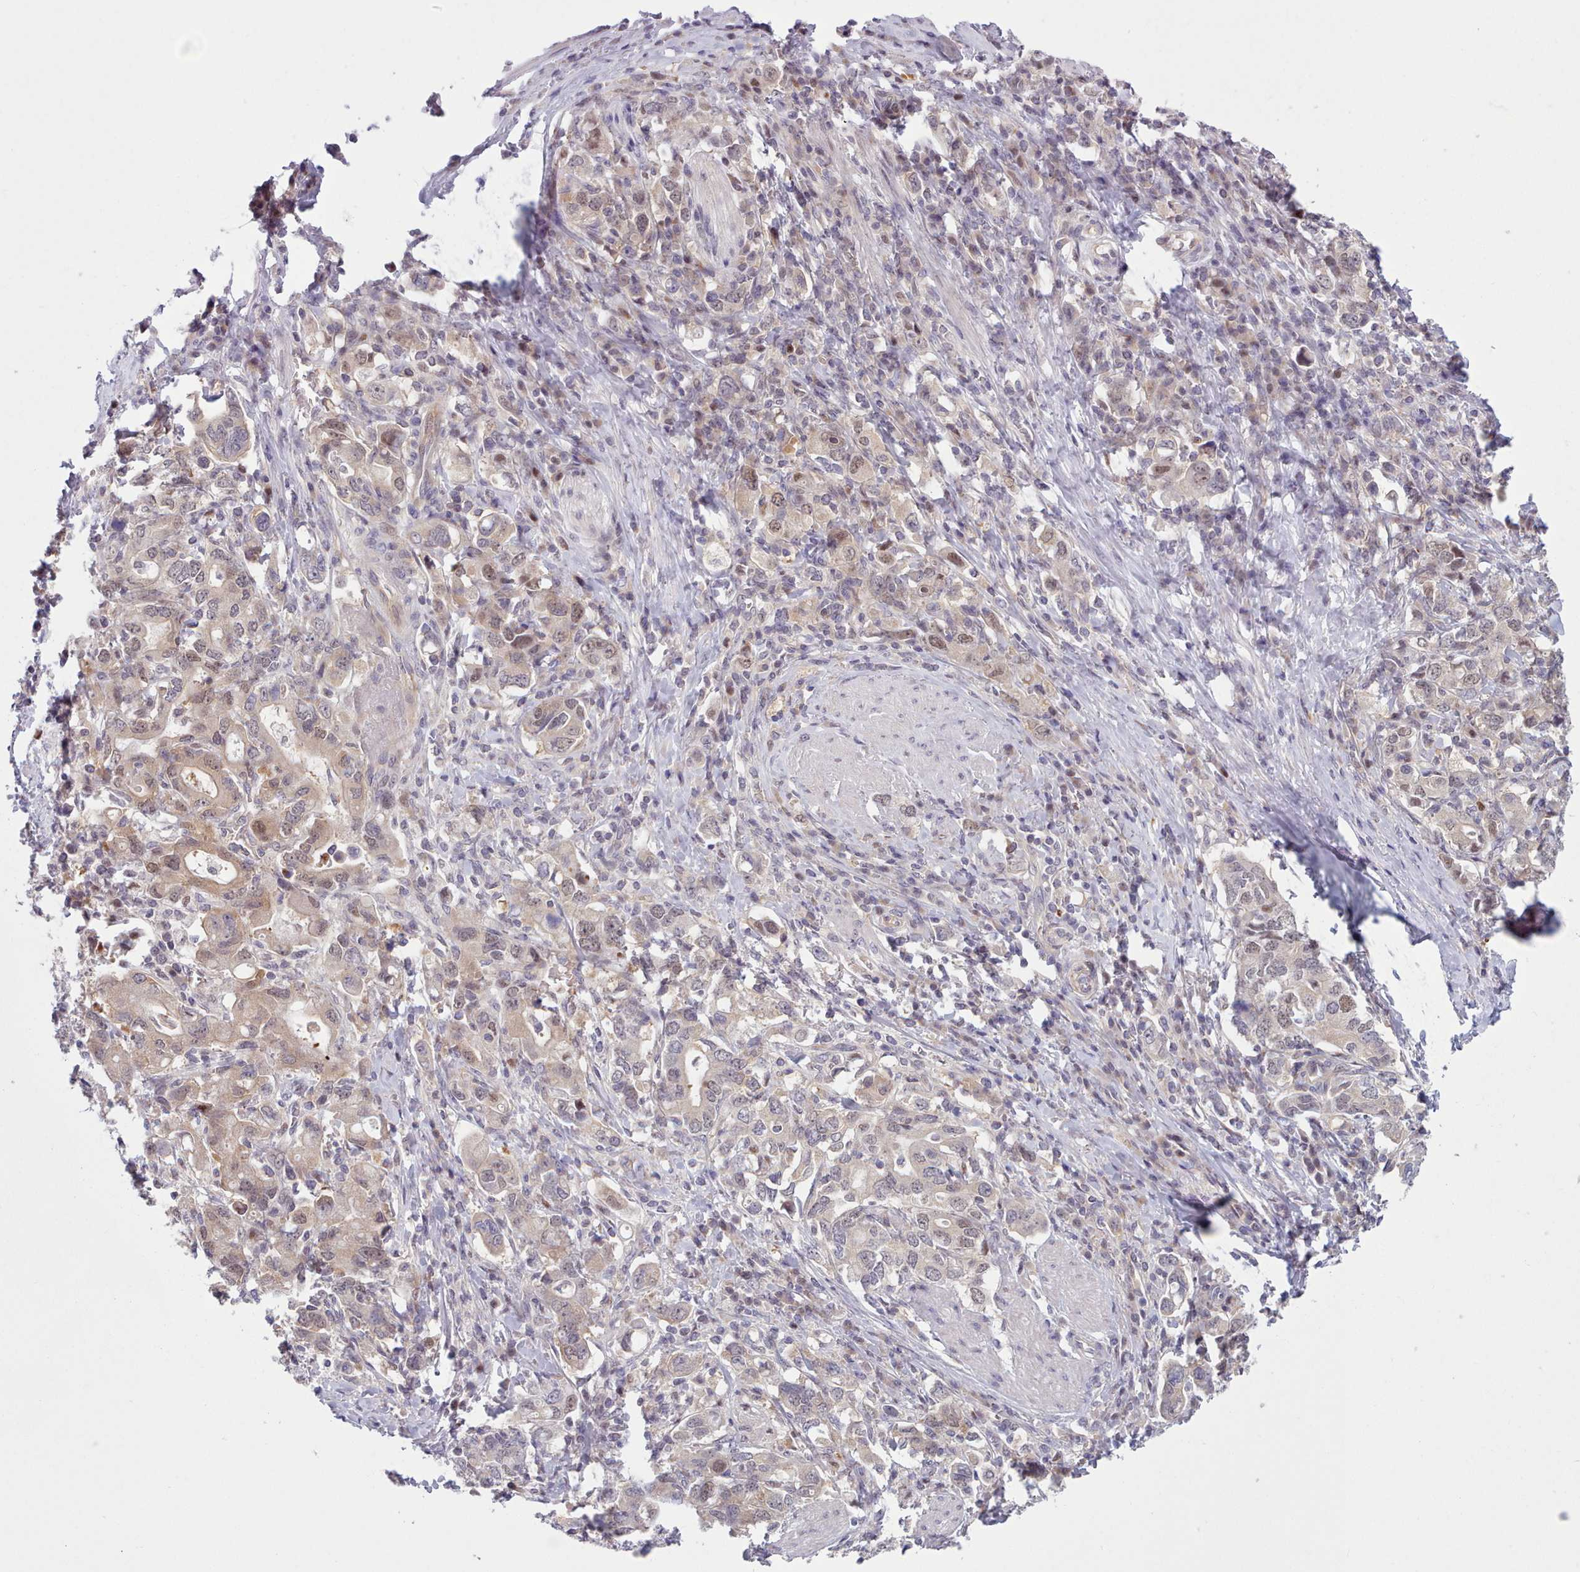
{"staining": {"intensity": "moderate", "quantity": "<25%", "location": "nuclear"}, "tissue": "stomach cancer", "cell_type": "Tumor cells", "image_type": "cancer", "snomed": [{"axis": "morphology", "description": "Adenocarcinoma, NOS"}, {"axis": "topography", "description": "Stomach, upper"}, {"axis": "topography", "description": "Stomach"}], "caption": "Protein expression analysis of human stomach cancer (adenocarcinoma) reveals moderate nuclear staining in about <25% of tumor cells. (IHC, brightfield microscopy, high magnification).", "gene": "KBTBD7", "patient": {"sex": "male", "age": 62}}